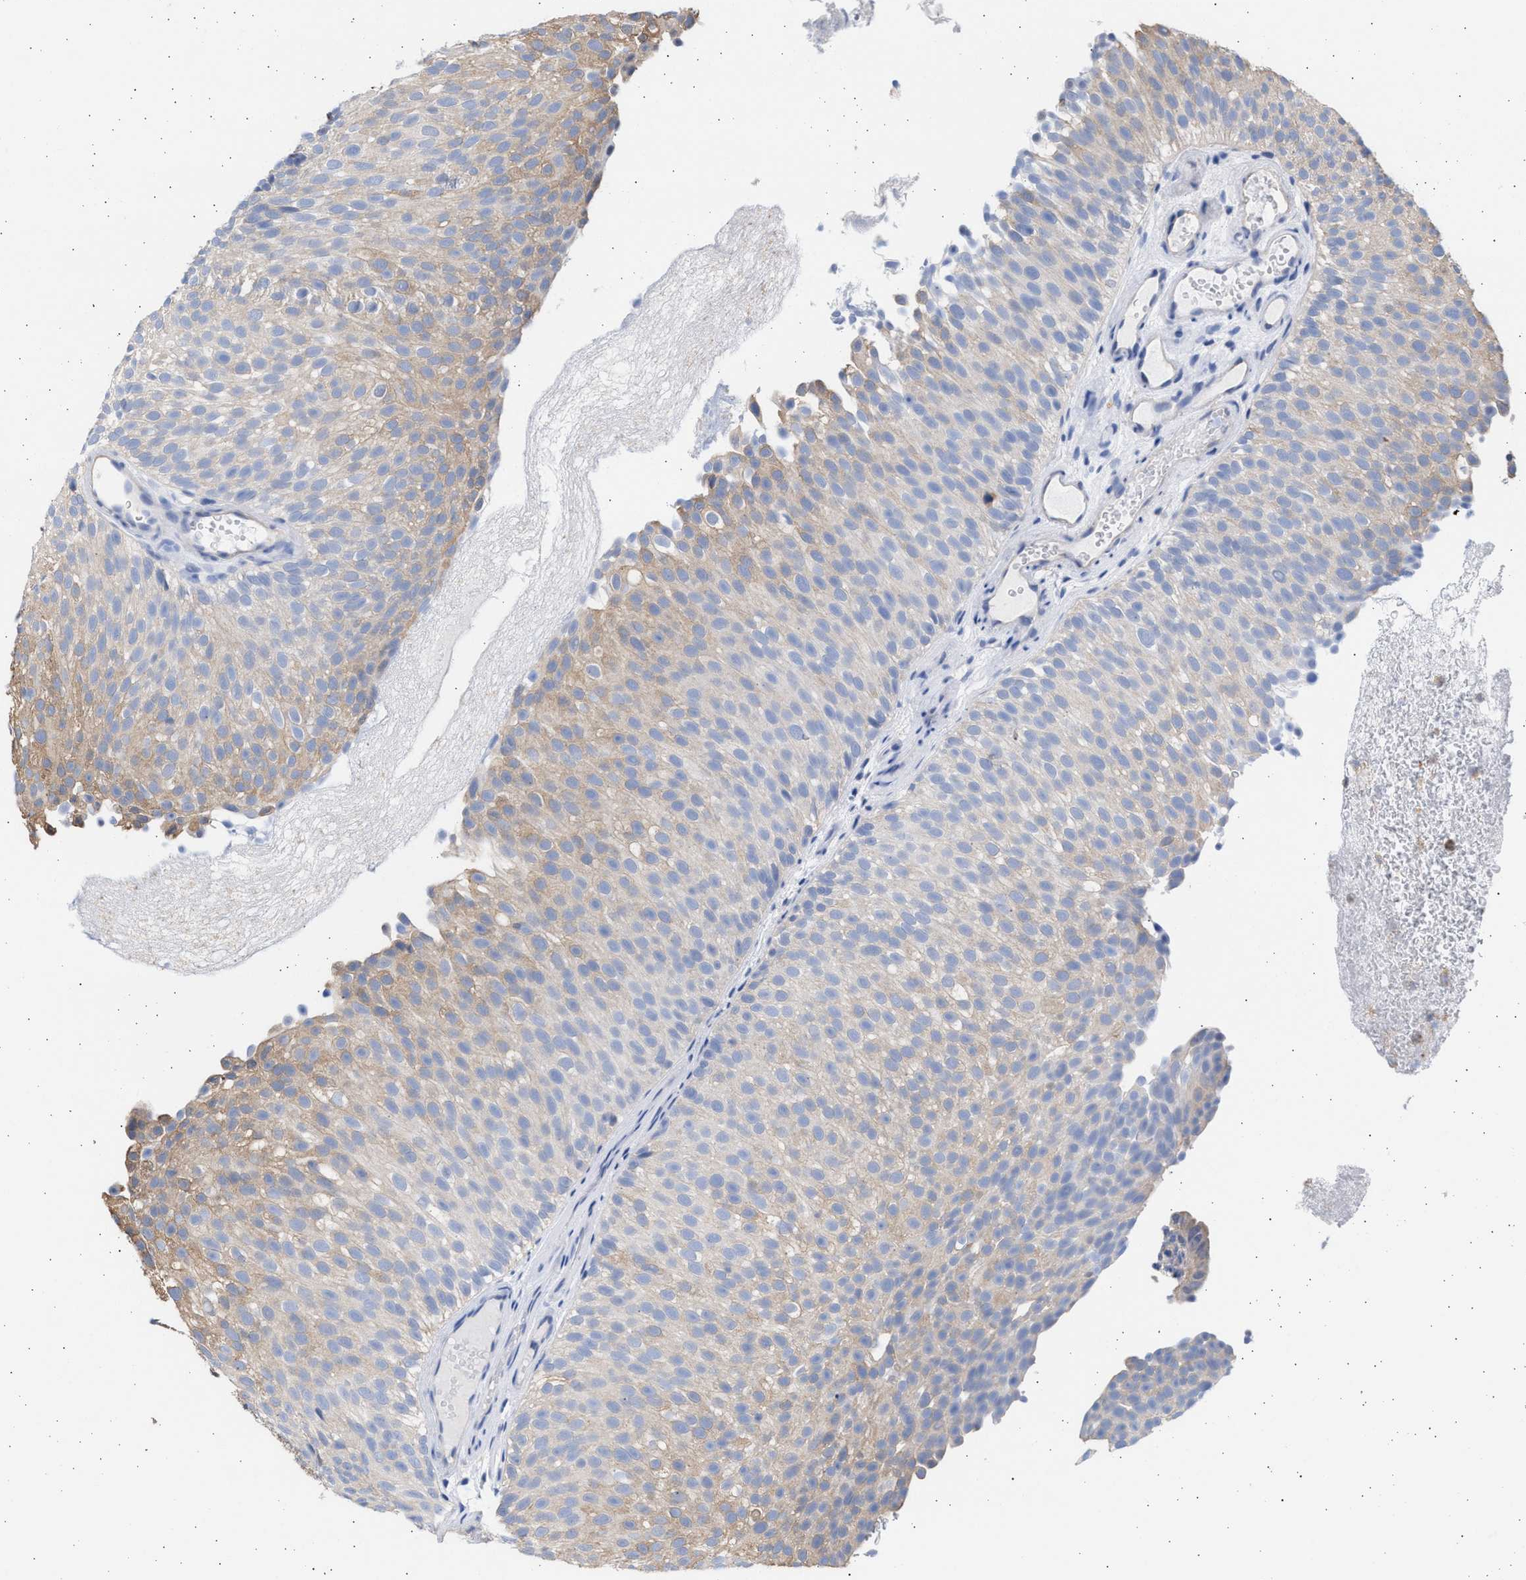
{"staining": {"intensity": "weak", "quantity": "25%-75%", "location": "cytoplasmic/membranous"}, "tissue": "urothelial cancer", "cell_type": "Tumor cells", "image_type": "cancer", "snomed": [{"axis": "morphology", "description": "Urothelial carcinoma, Low grade"}, {"axis": "topography", "description": "Urinary bladder"}], "caption": "DAB immunohistochemical staining of human low-grade urothelial carcinoma displays weak cytoplasmic/membranous protein expression in about 25%-75% of tumor cells.", "gene": "ALDOC", "patient": {"sex": "male", "age": 78}}